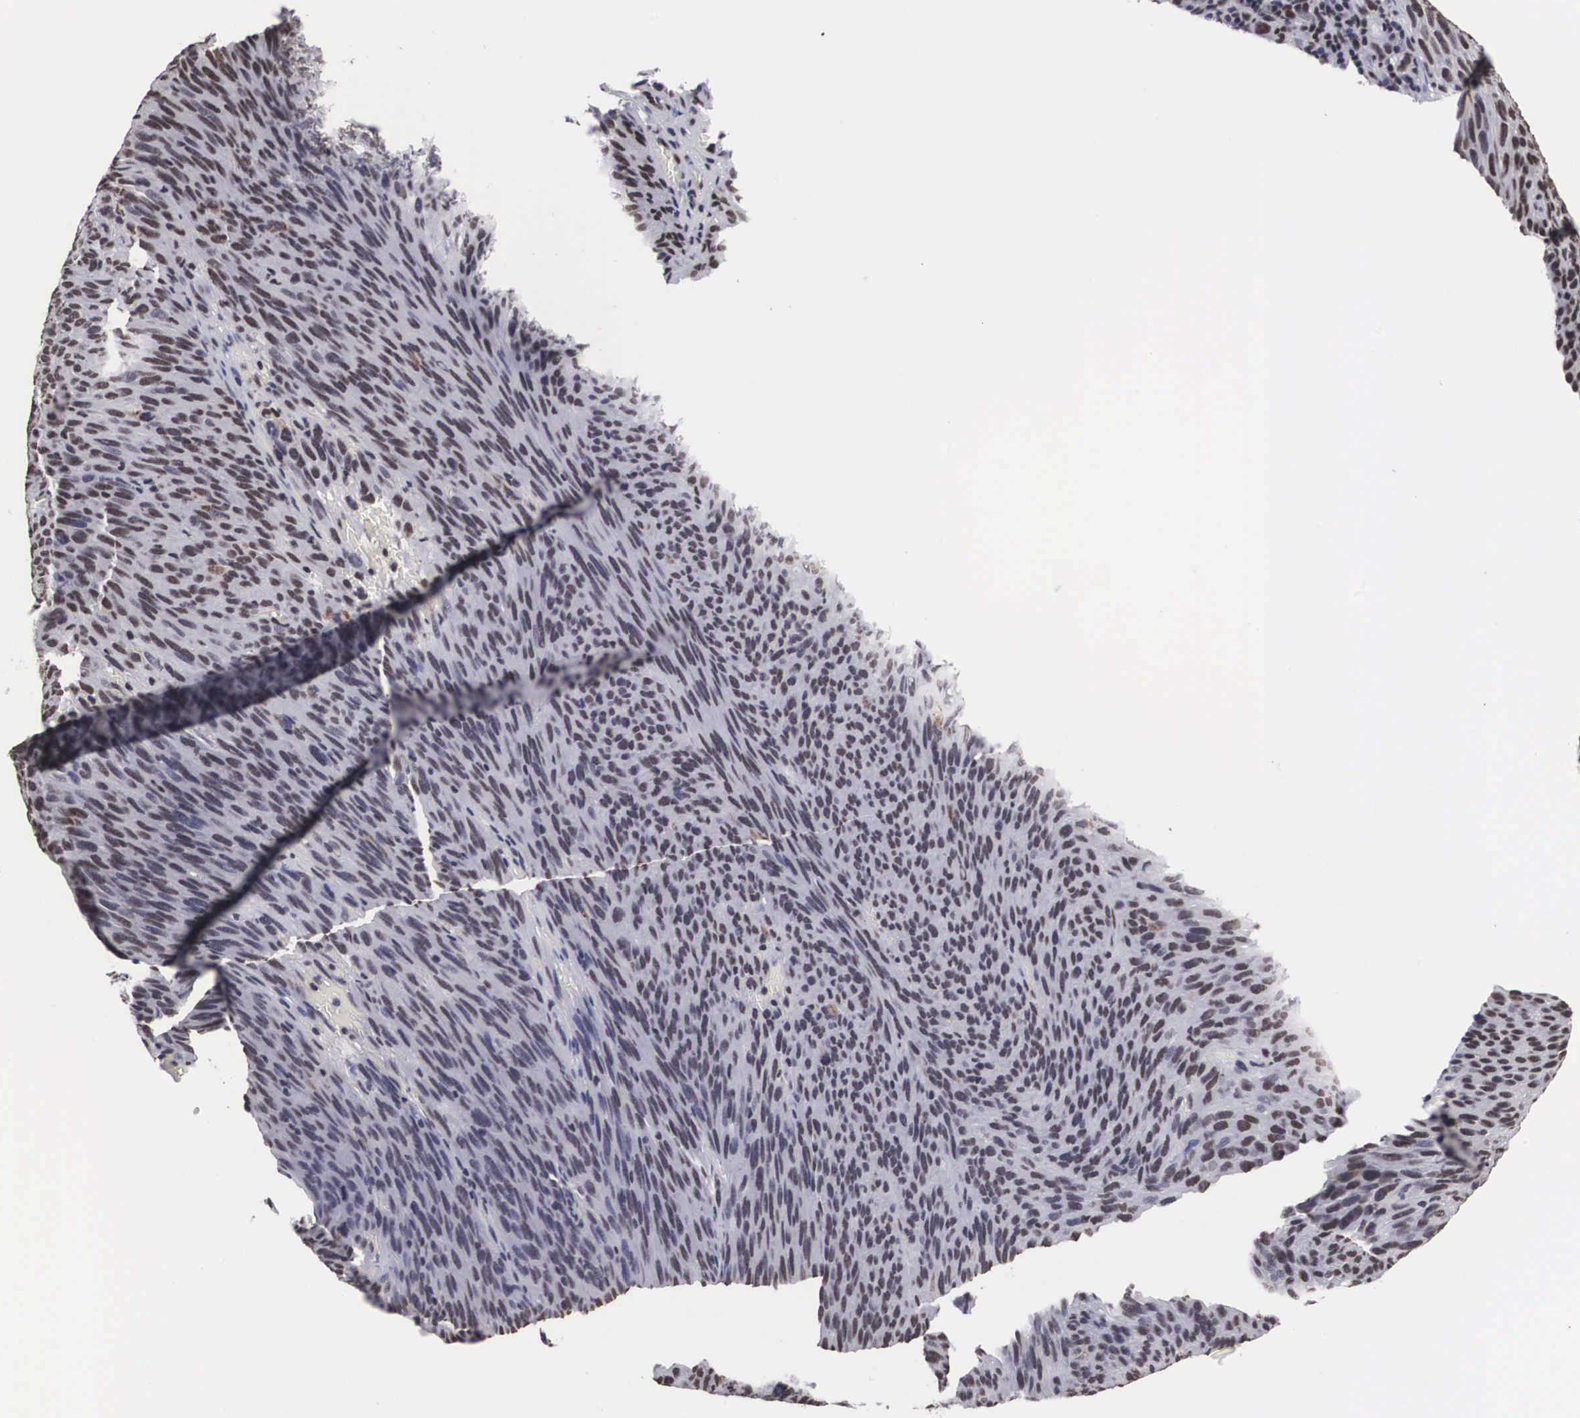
{"staining": {"intensity": "moderate", "quantity": ">75%", "location": "nuclear"}, "tissue": "melanoma", "cell_type": "Tumor cells", "image_type": "cancer", "snomed": [{"axis": "morphology", "description": "Malignant melanoma, NOS"}, {"axis": "topography", "description": "Skin"}], "caption": "Melanoma tissue reveals moderate nuclear positivity in approximately >75% of tumor cells", "gene": "ACIN1", "patient": {"sex": "male", "age": 76}}